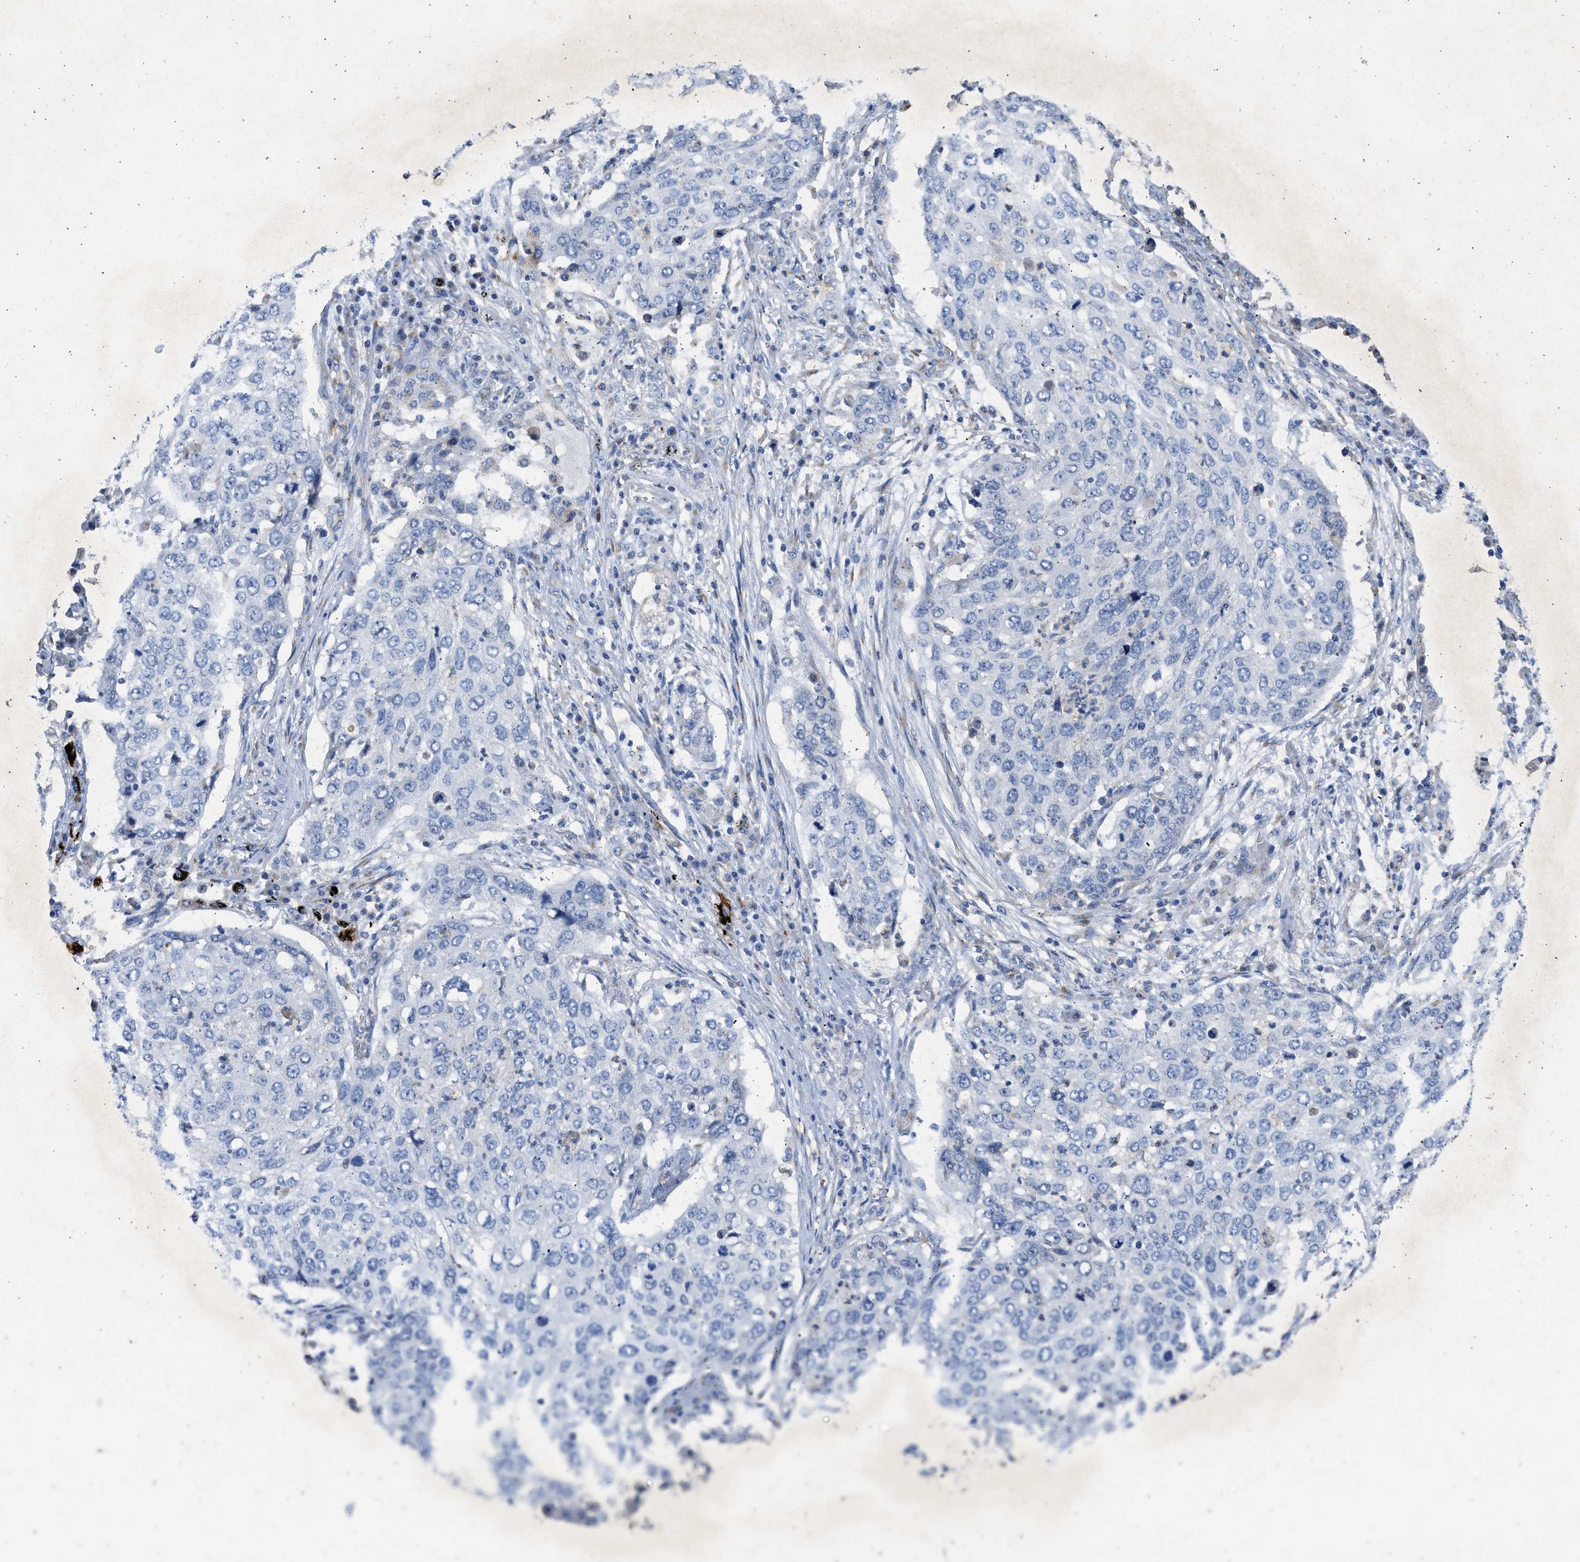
{"staining": {"intensity": "negative", "quantity": "none", "location": "none"}, "tissue": "lung cancer", "cell_type": "Tumor cells", "image_type": "cancer", "snomed": [{"axis": "morphology", "description": "Squamous cell carcinoma, NOS"}, {"axis": "topography", "description": "Lung"}], "caption": "Tumor cells show no significant staining in squamous cell carcinoma (lung). The staining is performed using DAB (3,3'-diaminobenzidine) brown chromogen with nuclei counter-stained in using hematoxylin.", "gene": "IPO8", "patient": {"sex": "female", "age": 63}}